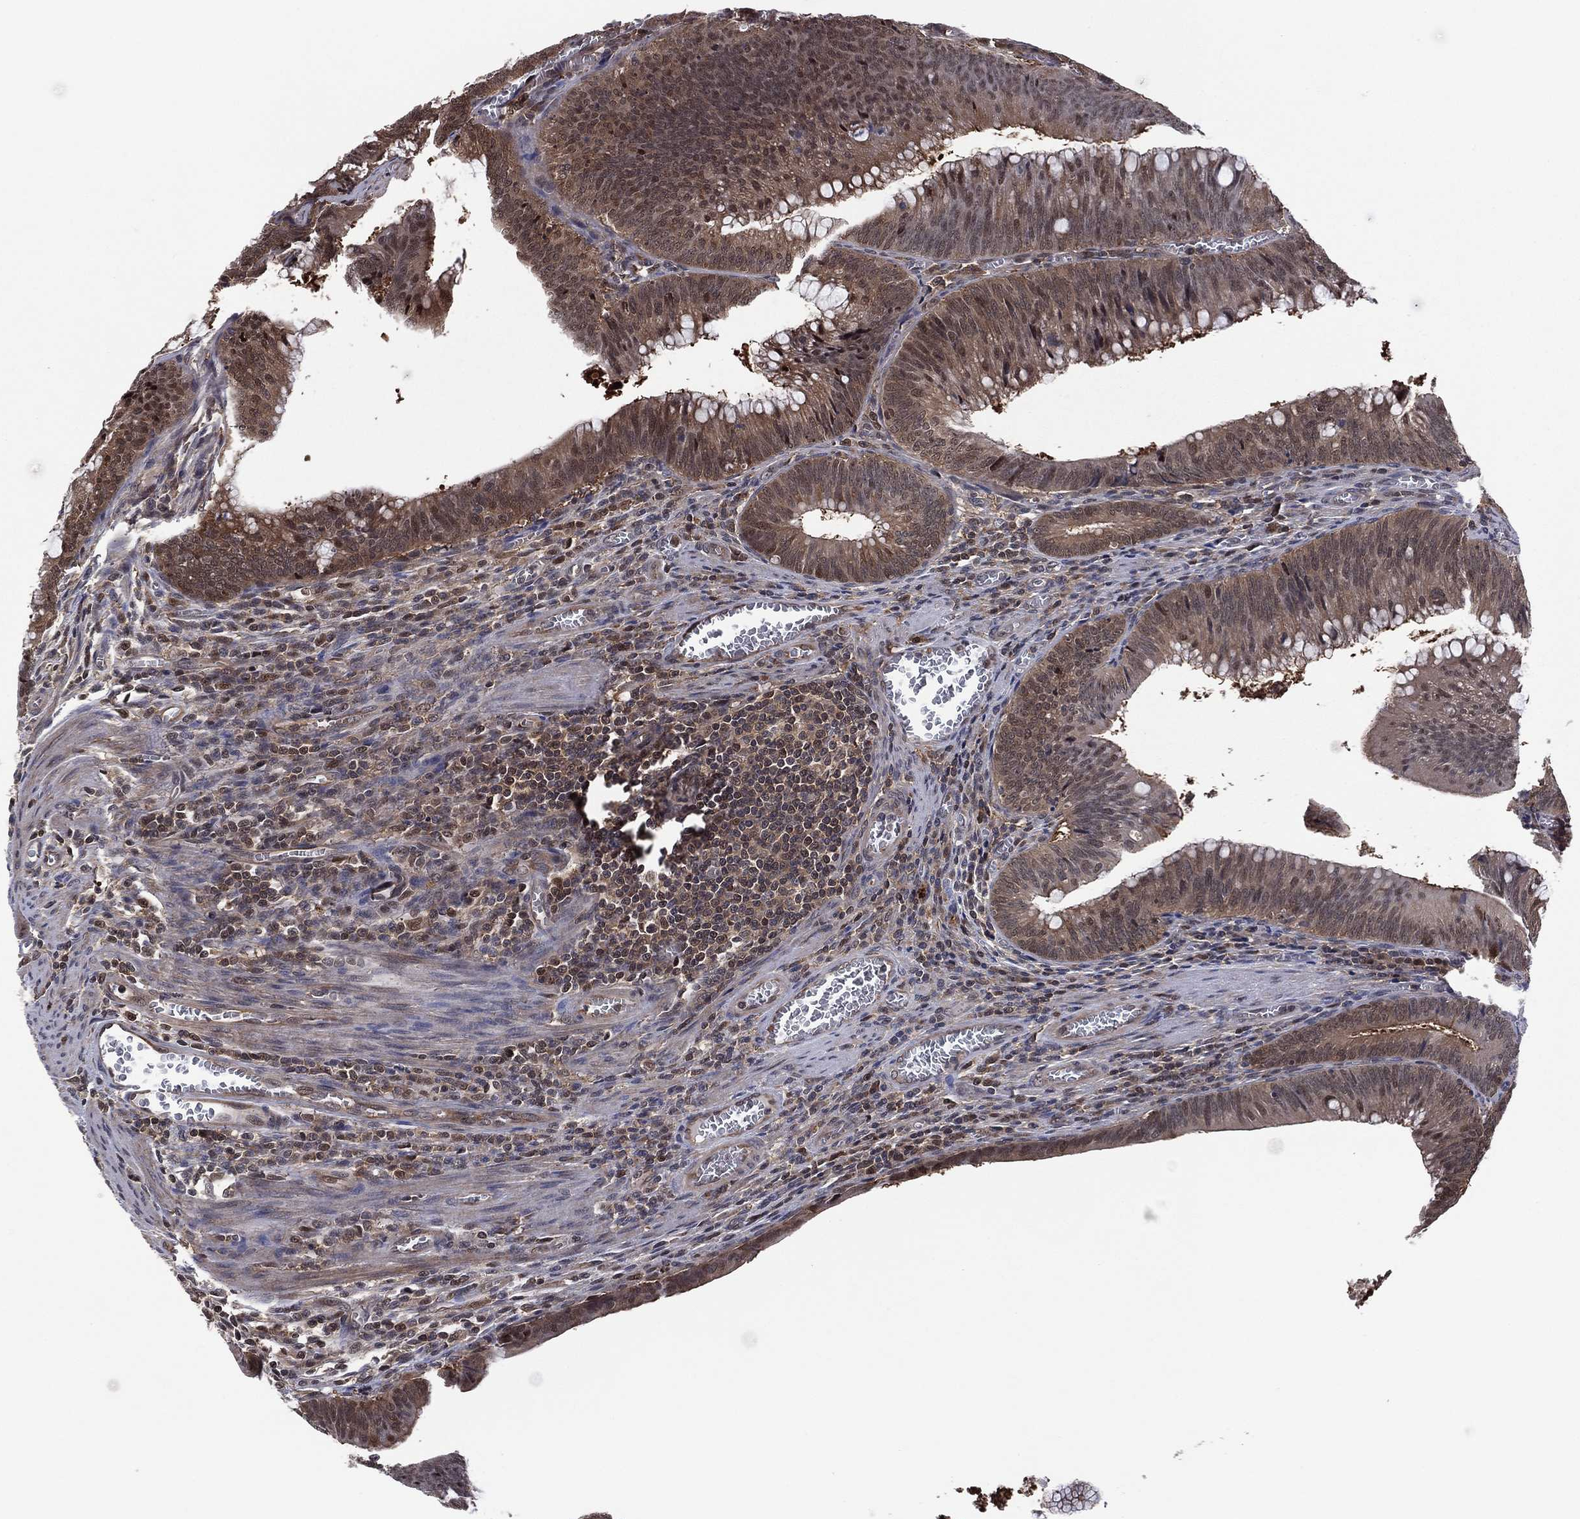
{"staining": {"intensity": "weak", "quantity": "25%-75%", "location": "cytoplasmic/membranous"}, "tissue": "colorectal cancer", "cell_type": "Tumor cells", "image_type": "cancer", "snomed": [{"axis": "morphology", "description": "Adenocarcinoma, NOS"}, {"axis": "topography", "description": "Rectum"}], "caption": "Protein staining by immunohistochemistry reveals weak cytoplasmic/membranous staining in approximately 25%-75% of tumor cells in colorectal adenocarcinoma. (DAB (3,3'-diaminobenzidine) = brown stain, brightfield microscopy at high magnification).", "gene": "ICOSLG", "patient": {"sex": "female", "age": 72}}